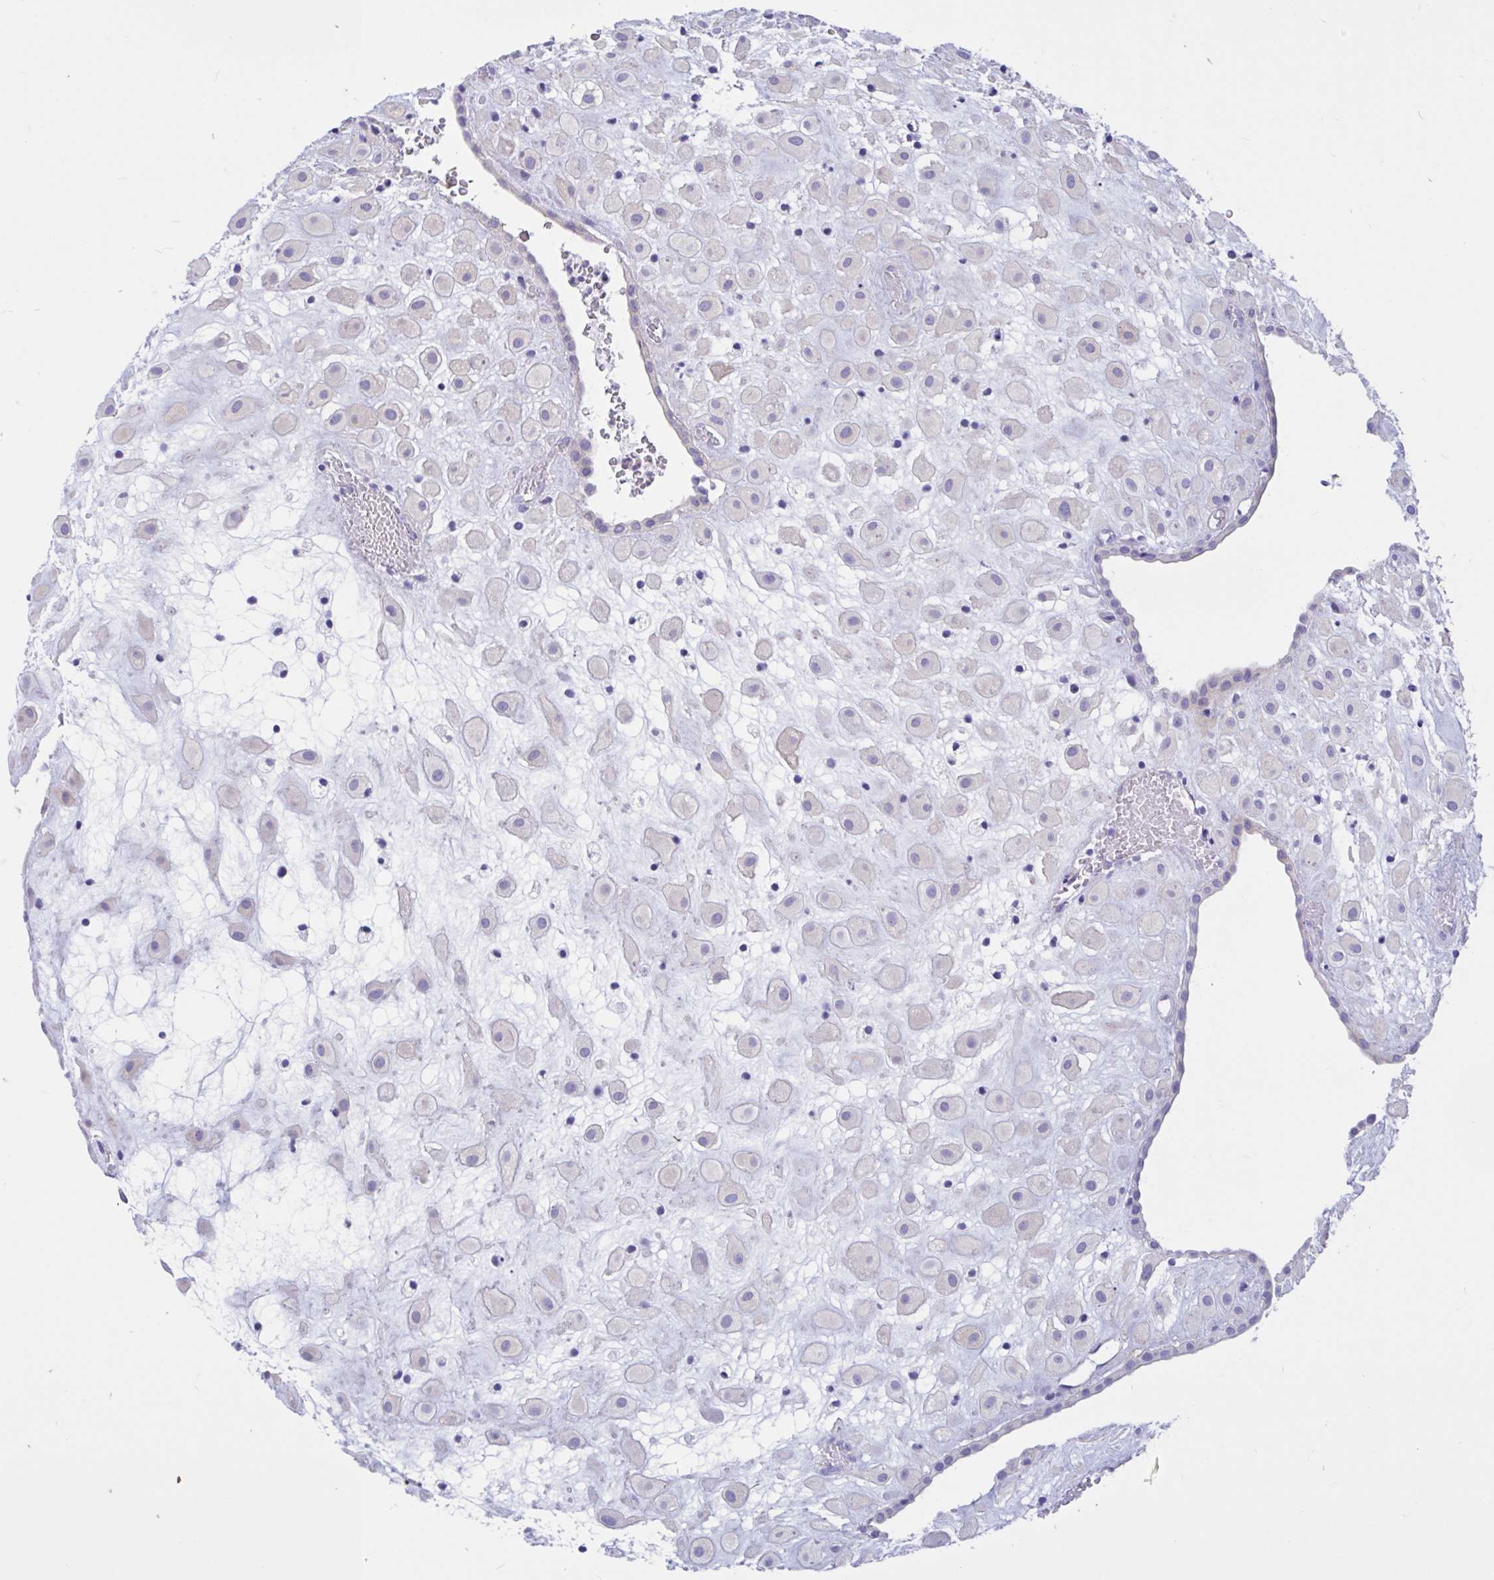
{"staining": {"intensity": "negative", "quantity": "none", "location": "none"}, "tissue": "placenta", "cell_type": "Decidual cells", "image_type": "normal", "snomed": [{"axis": "morphology", "description": "Normal tissue, NOS"}, {"axis": "topography", "description": "Placenta"}], "caption": "Immunohistochemistry of normal human placenta shows no positivity in decidual cells. The staining was performed using DAB (3,3'-diaminobenzidine) to visualize the protein expression in brown, while the nuclei were stained in blue with hematoxylin (Magnification: 20x).", "gene": "RNASE3", "patient": {"sex": "female", "age": 24}}